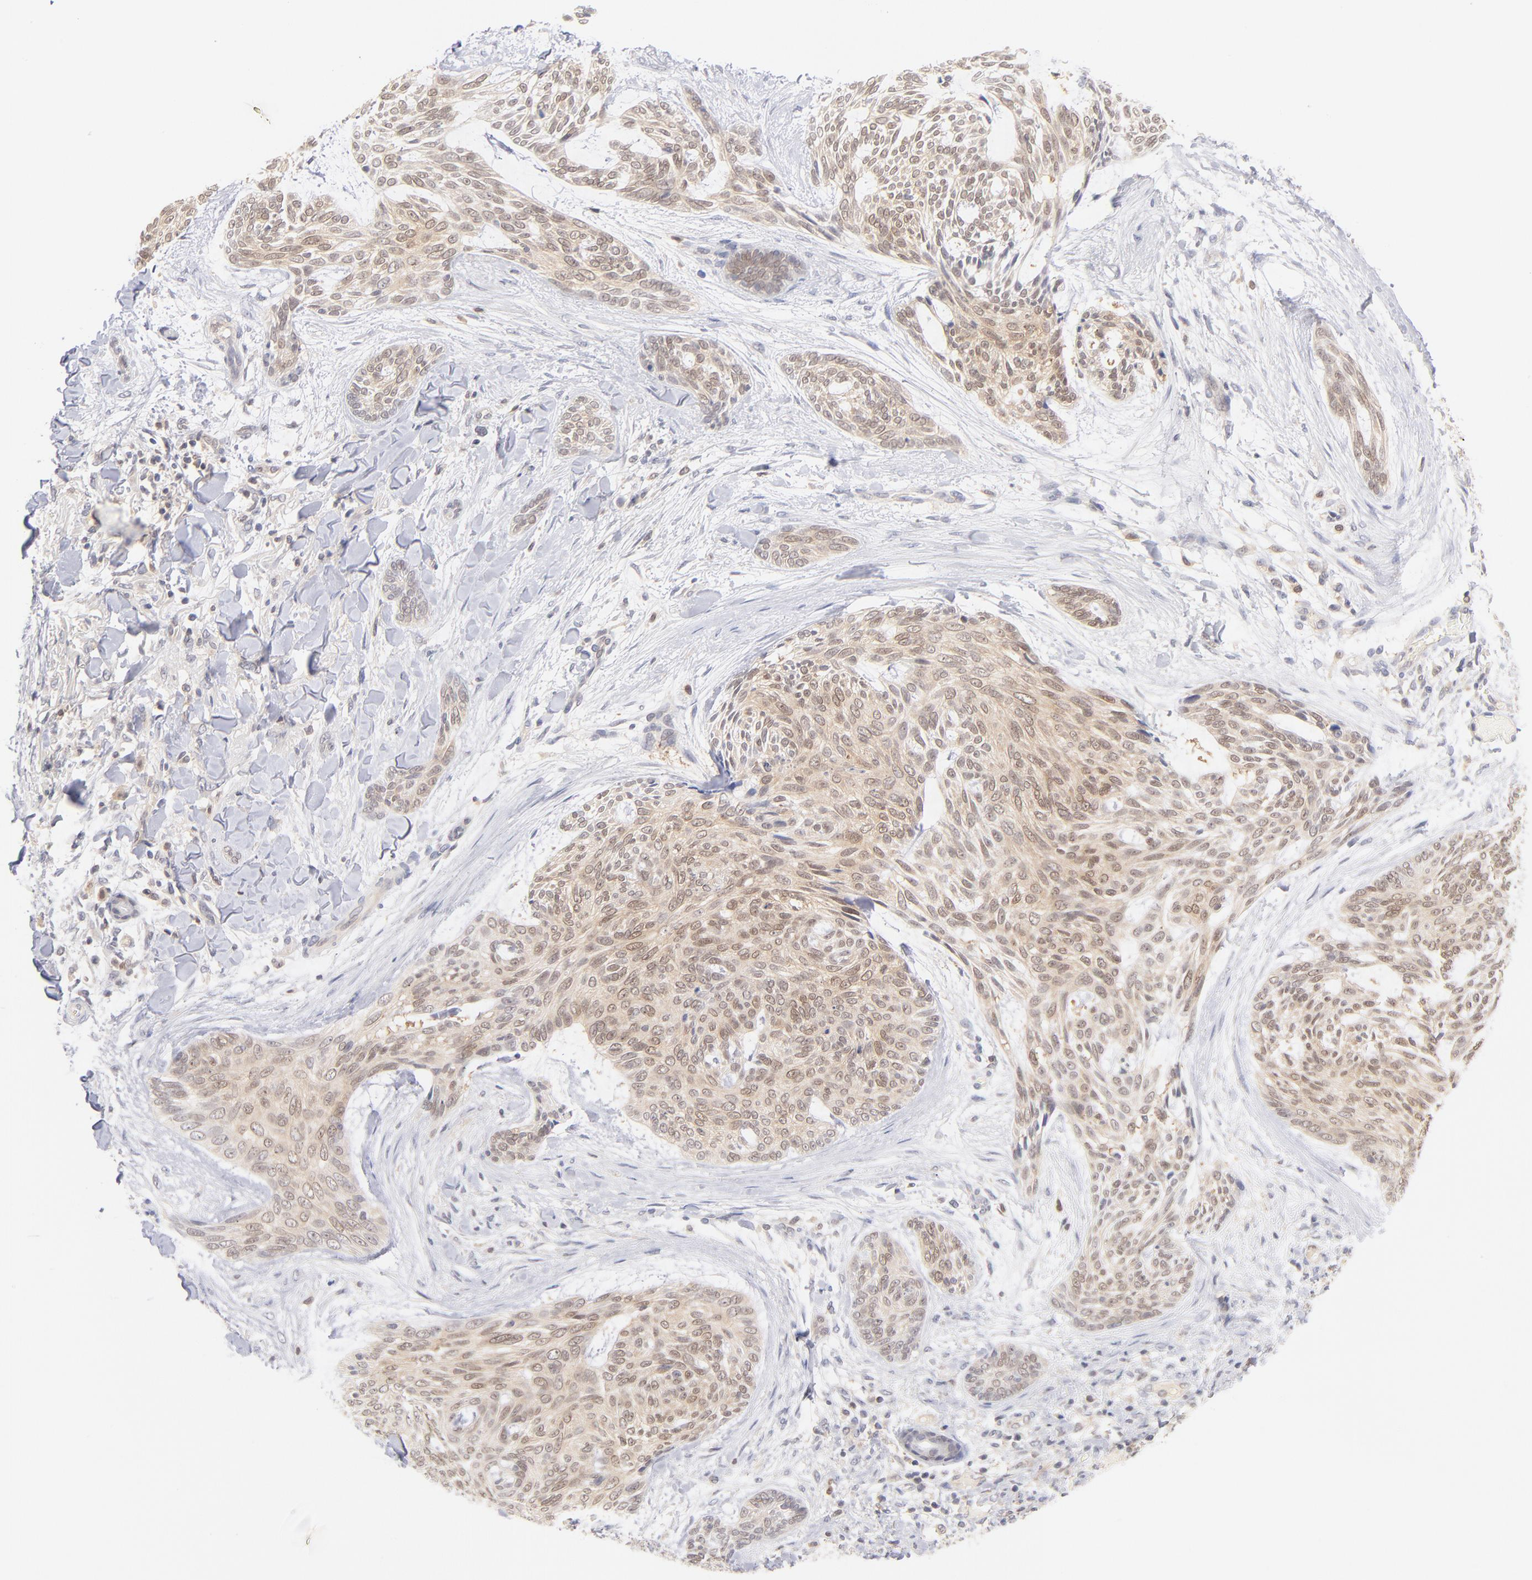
{"staining": {"intensity": "weak", "quantity": ">75%", "location": "cytoplasmic/membranous"}, "tissue": "skin cancer", "cell_type": "Tumor cells", "image_type": "cancer", "snomed": [{"axis": "morphology", "description": "Normal tissue, NOS"}, {"axis": "morphology", "description": "Basal cell carcinoma"}, {"axis": "topography", "description": "Skin"}], "caption": "Basal cell carcinoma (skin) stained with a brown dye shows weak cytoplasmic/membranous positive staining in approximately >75% of tumor cells.", "gene": "CASP6", "patient": {"sex": "female", "age": 71}}